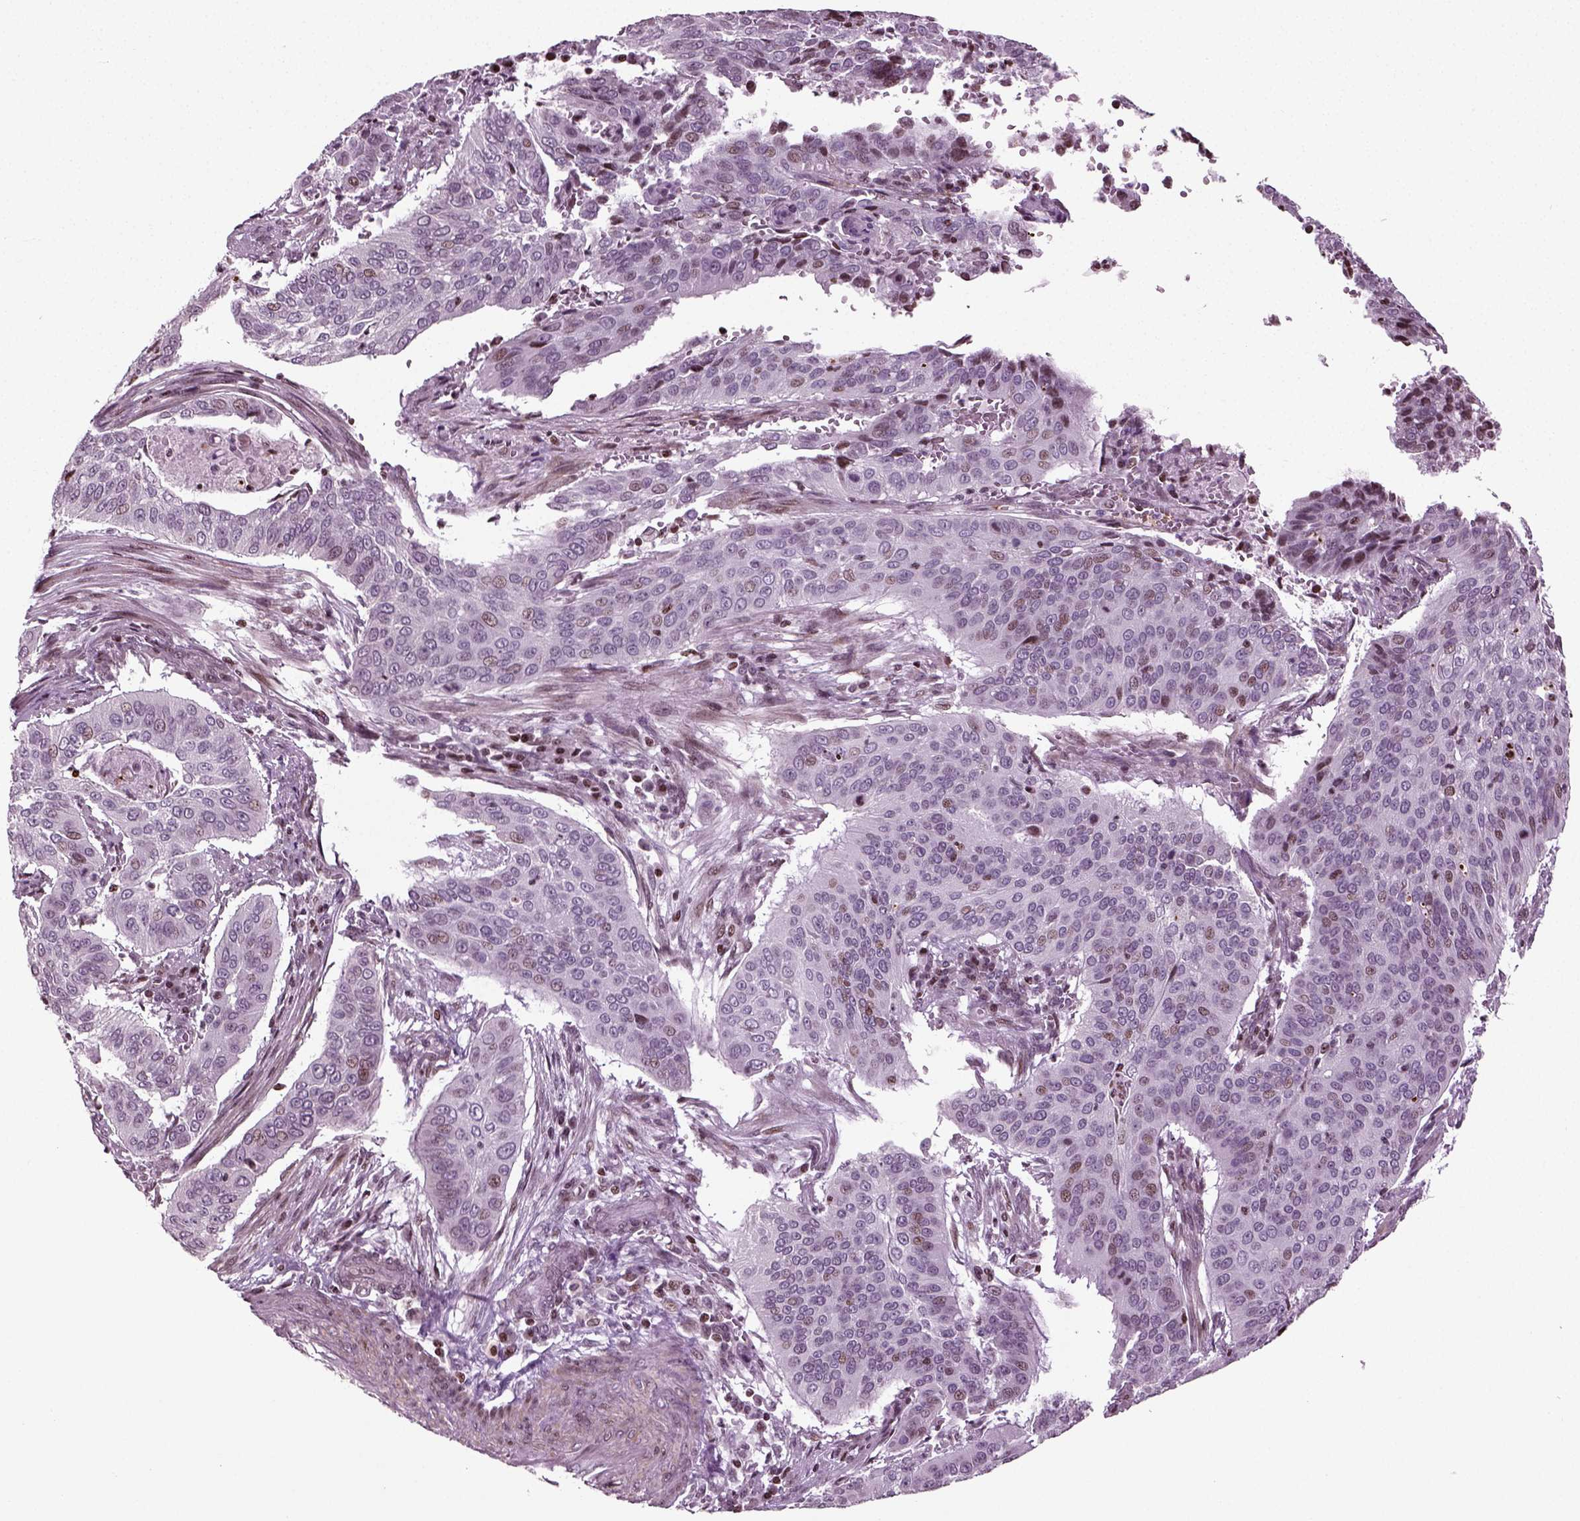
{"staining": {"intensity": "weak", "quantity": "<25%", "location": "nuclear"}, "tissue": "cervical cancer", "cell_type": "Tumor cells", "image_type": "cancer", "snomed": [{"axis": "morphology", "description": "Squamous cell carcinoma, NOS"}, {"axis": "topography", "description": "Cervix"}], "caption": "A high-resolution histopathology image shows IHC staining of cervical squamous cell carcinoma, which demonstrates no significant expression in tumor cells.", "gene": "HEYL", "patient": {"sex": "female", "age": 39}}